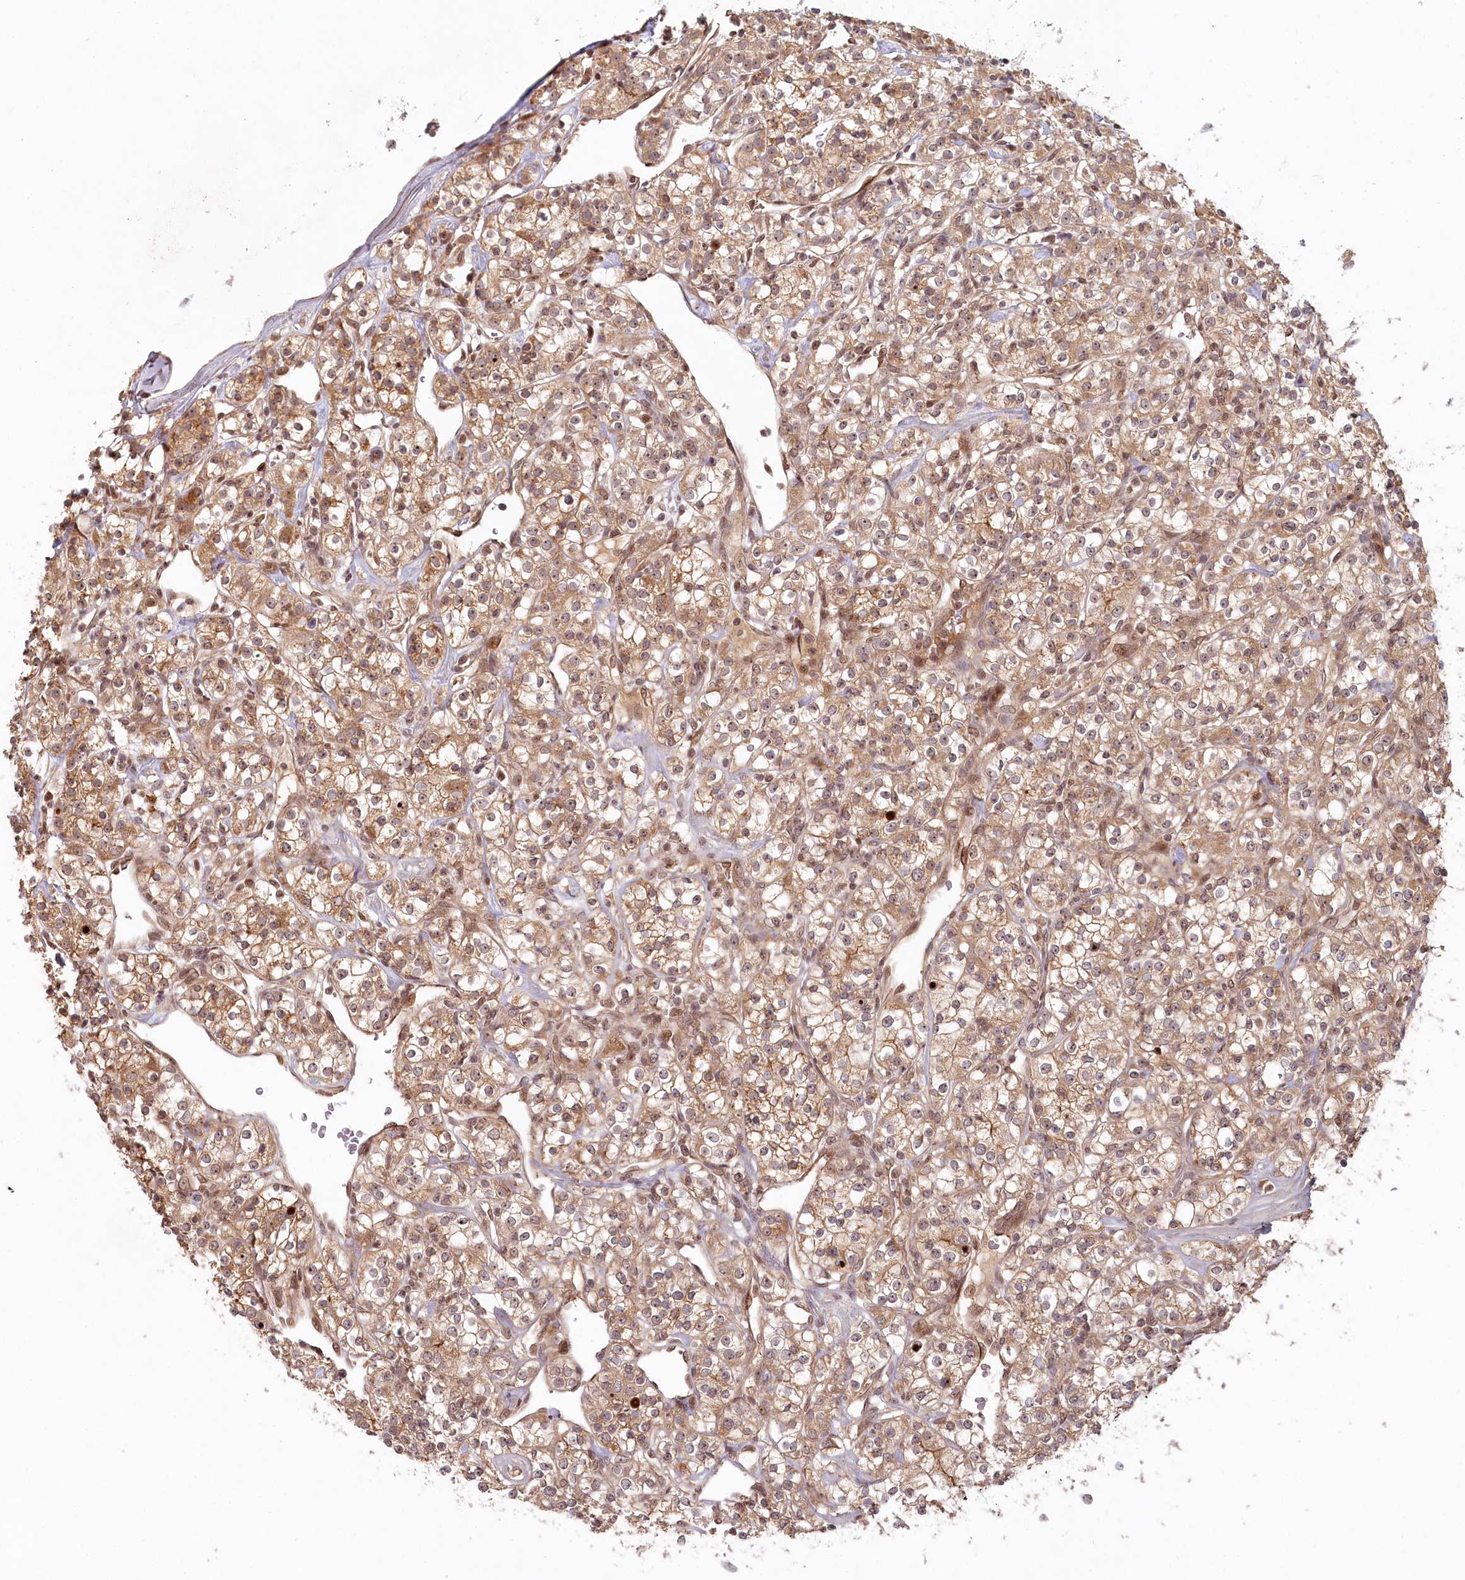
{"staining": {"intensity": "moderate", "quantity": ">75%", "location": "cytoplasmic/membranous"}, "tissue": "renal cancer", "cell_type": "Tumor cells", "image_type": "cancer", "snomed": [{"axis": "morphology", "description": "Adenocarcinoma, NOS"}, {"axis": "topography", "description": "Kidney"}], "caption": "Immunohistochemistry image of human renal cancer (adenocarcinoma) stained for a protein (brown), which demonstrates medium levels of moderate cytoplasmic/membranous staining in about >75% of tumor cells.", "gene": "WAPL", "patient": {"sex": "male", "age": 77}}